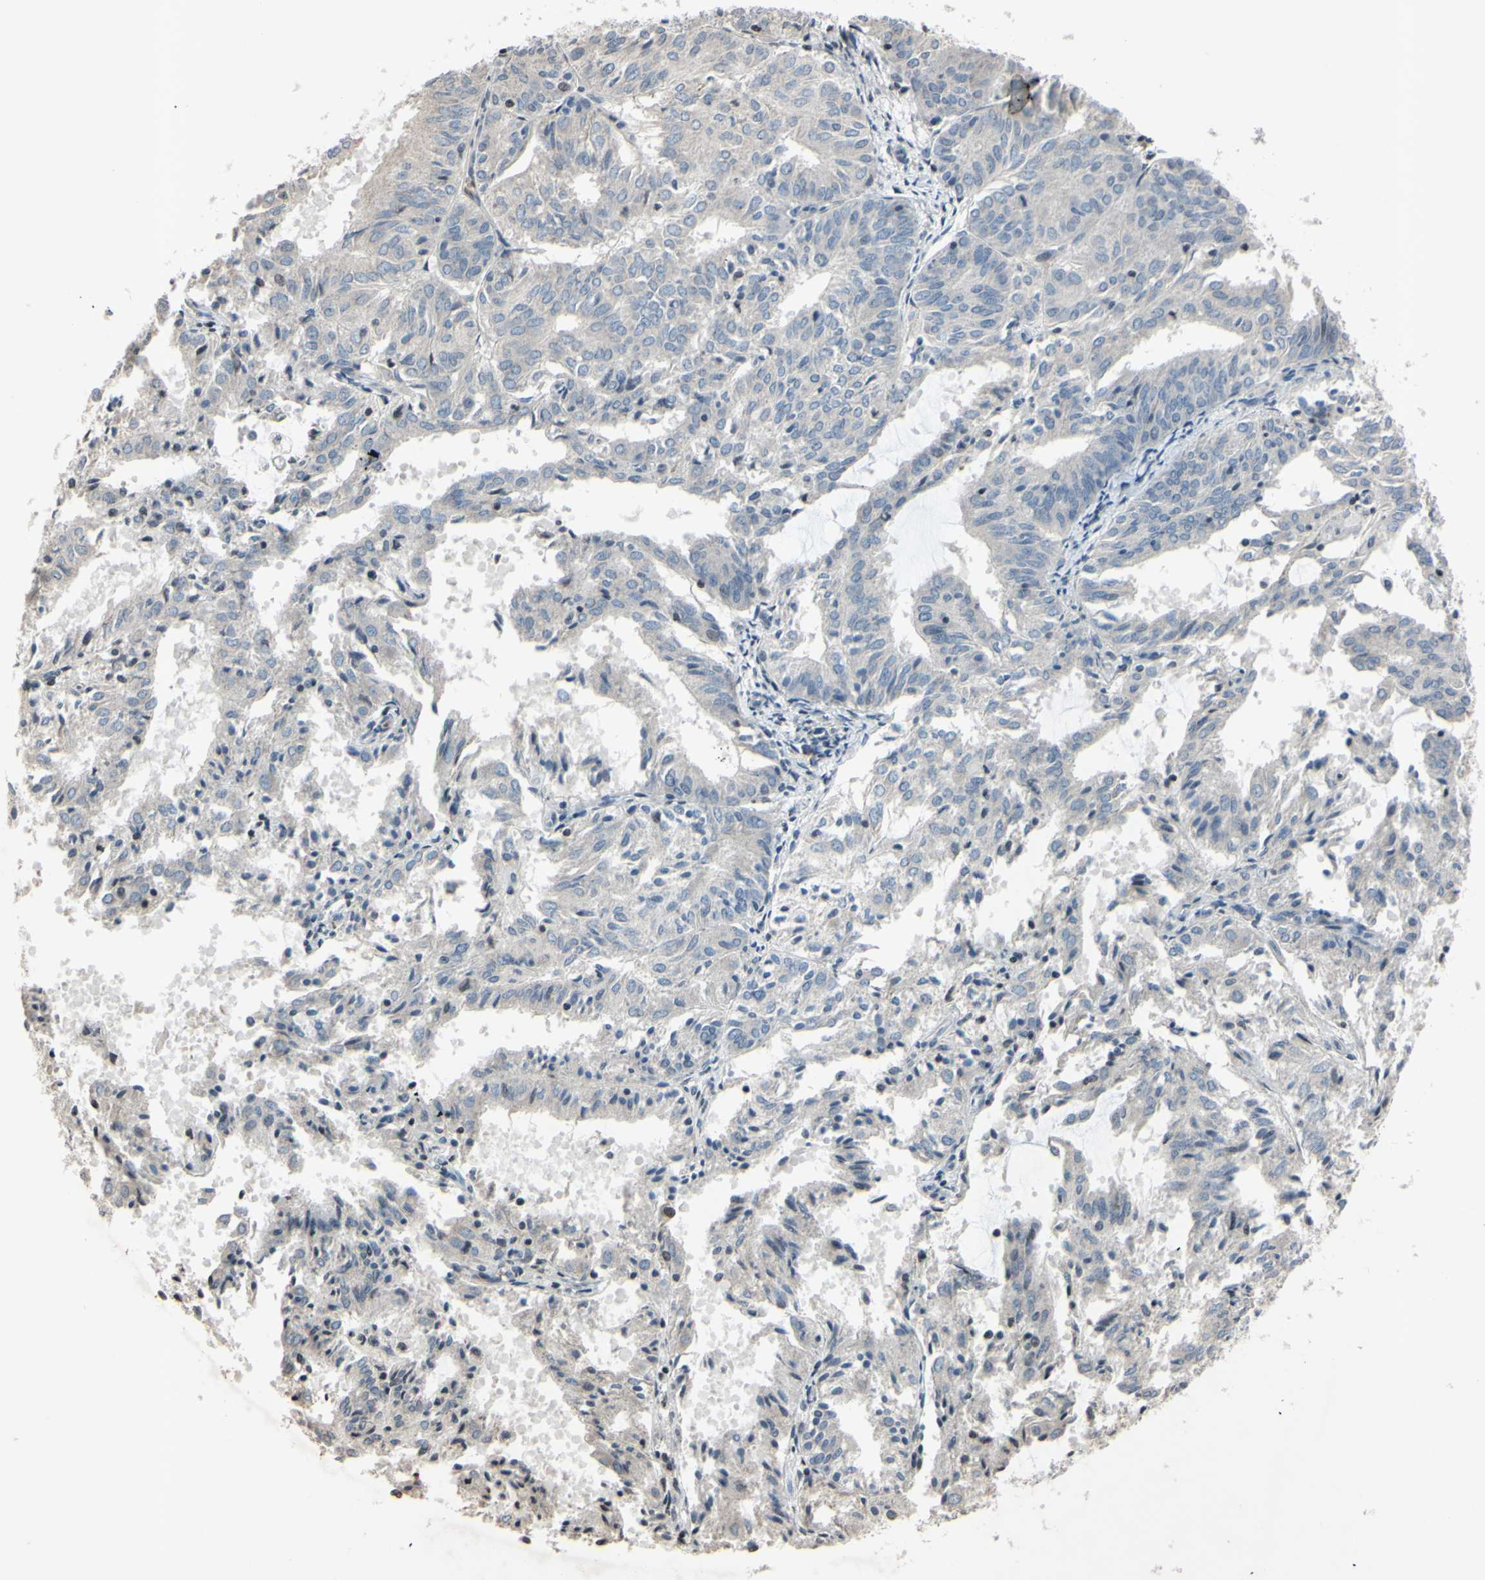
{"staining": {"intensity": "negative", "quantity": "none", "location": "none"}, "tissue": "endometrial cancer", "cell_type": "Tumor cells", "image_type": "cancer", "snomed": [{"axis": "morphology", "description": "Adenocarcinoma, NOS"}, {"axis": "topography", "description": "Uterus"}], "caption": "An image of human endometrial cancer is negative for staining in tumor cells.", "gene": "ARG1", "patient": {"sex": "female", "age": 60}}